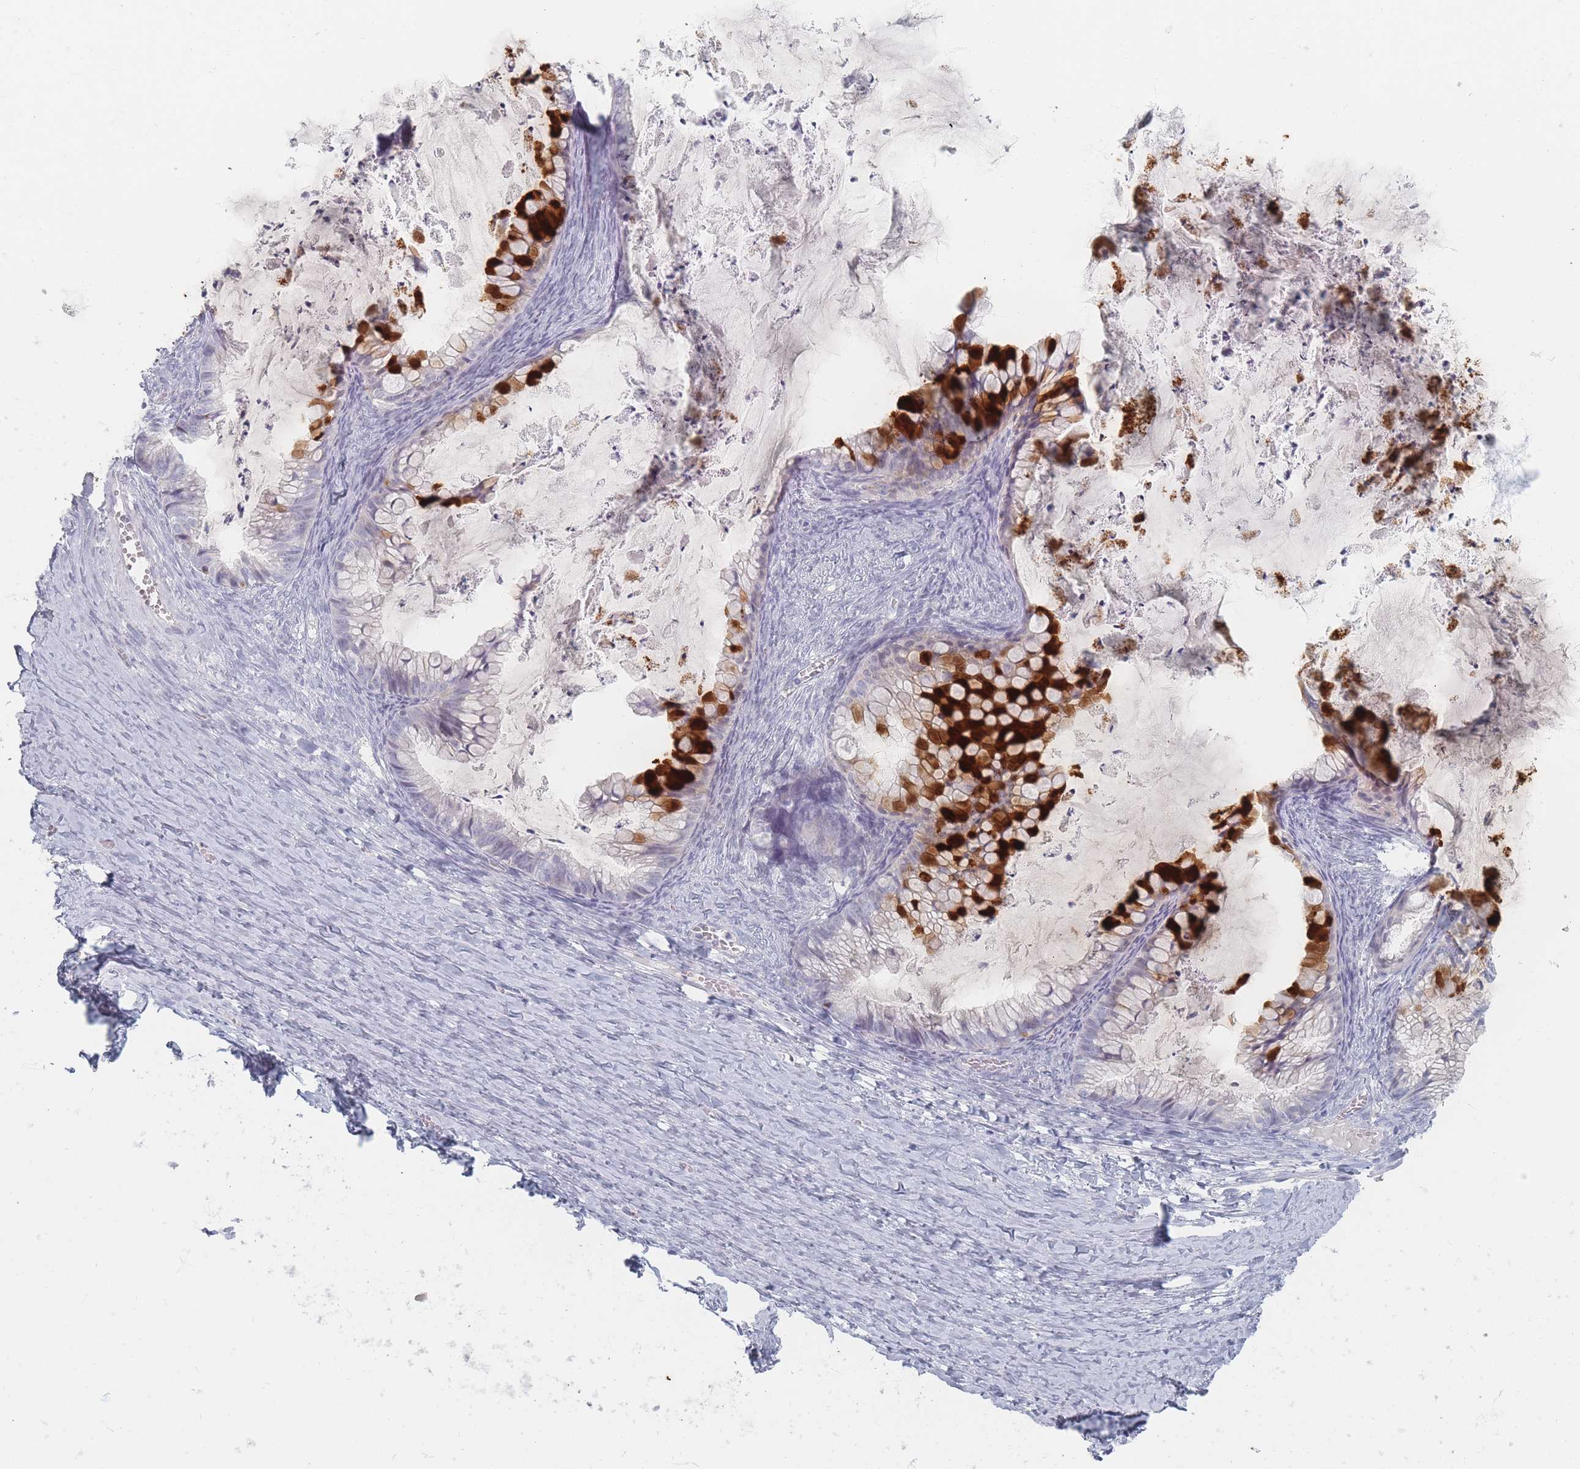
{"staining": {"intensity": "strong", "quantity": "25%-75%", "location": "cytoplasmic/membranous"}, "tissue": "ovarian cancer", "cell_type": "Tumor cells", "image_type": "cancer", "snomed": [{"axis": "morphology", "description": "Cystadenocarcinoma, mucinous, NOS"}, {"axis": "topography", "description": "Ovary"}], "caption": "An image of ovarian cancer (mucinous cystadenocarcinoma) stained for a protein demonstrates strong cytoplasmic/membranous brown staining in tumor cells. (Brightfield microscopy of DAB IHC at high magnification).", "gene": "CD37", "patient": {"sex": "female", "age": 35}}